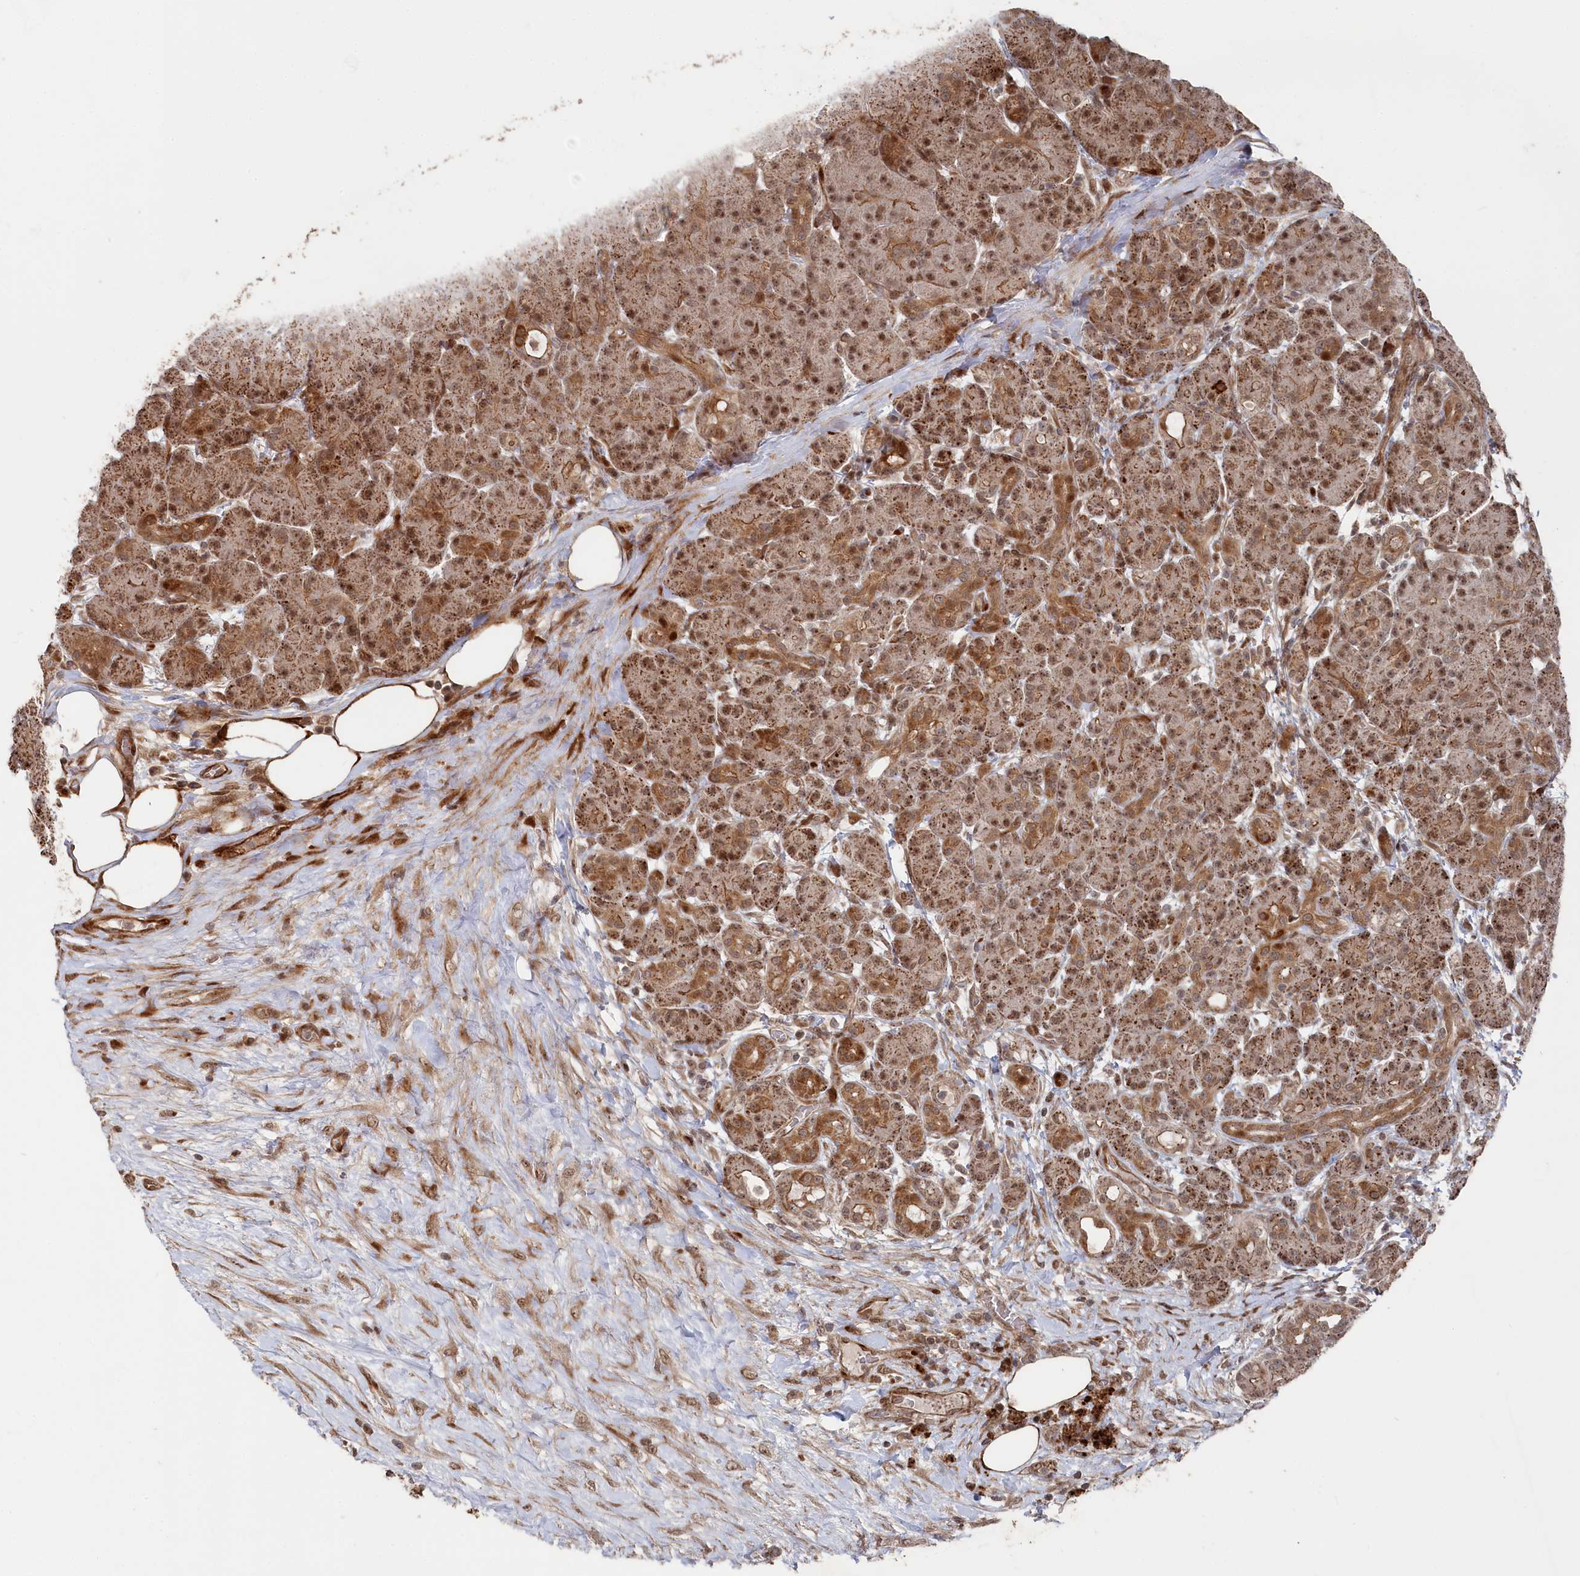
{"staining": {"intensity": "strong", "quantity": ">75%", "location": "cytoplasmic/membranous,nuclear"}, "tissue": "pancreas", "cell_type": "Exocrine glandular cells", "image_type": "normal", "snomed": [{"axis": "morphology", "description": "Normal tissue, NOS"}, {"axis": "topography", "description": "Pancreas"}], "caption": "Protein expression by immunohistochemistry demonstrates strong cytoplasmic/membranous,nuclear positivity in approximately >75% of exocrine glandular cells in benign pancreas. (Brightfield microscopy of DAB IHC at high magnification).", "gene": "POLR3A", "patient": {"sex": "male", "age": 63}}